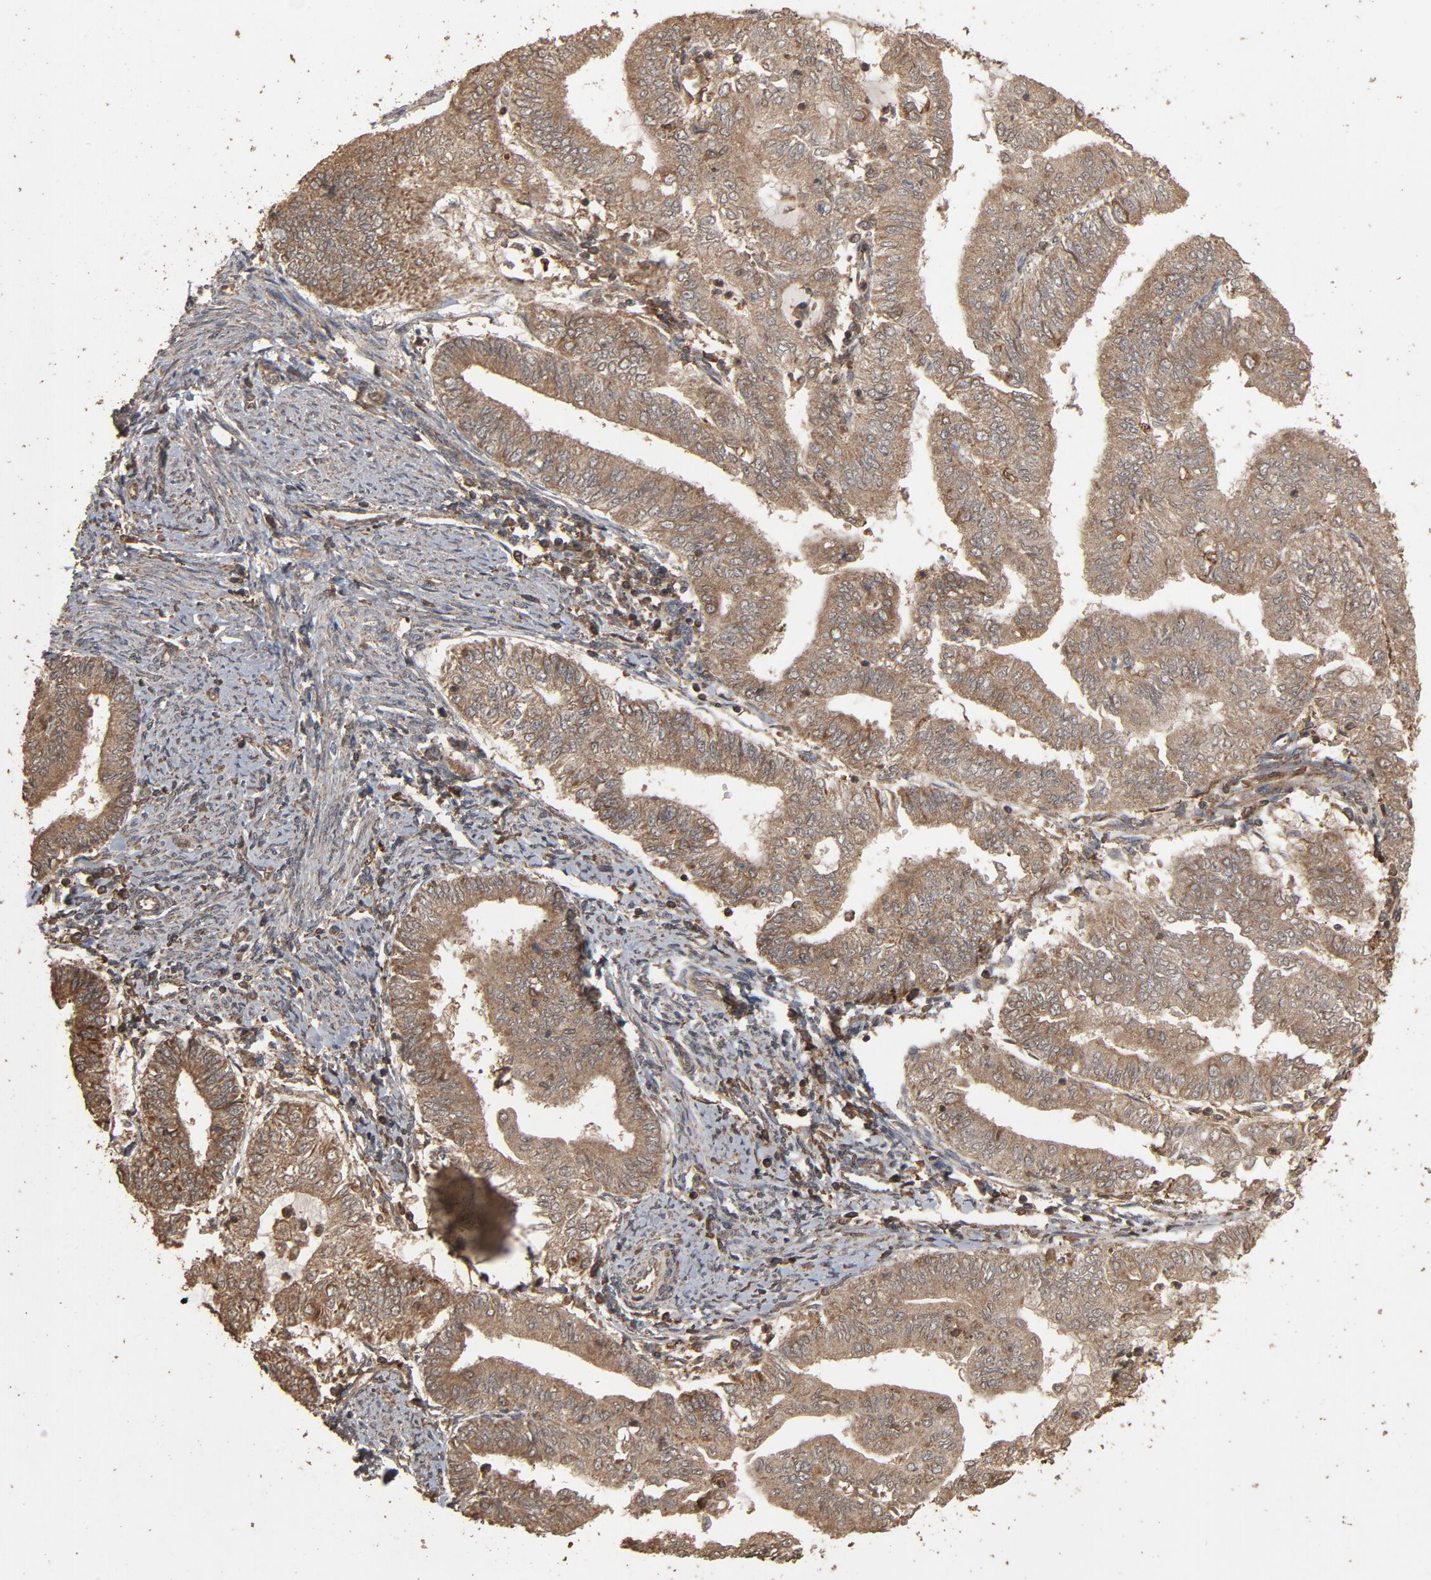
{"staining": {"intensity": "moderate", "quantity": "25%-75%", "location": "cytoplasmic/membranous"}, "tissue": "endometrial cancer", "cell_type": "Tumor cells", "image_type": "cancer", "snomed": [{"axis": "morphology", "description": "Adenocarcinoma, NOS"}, {"axis": "topography", "description": "Endometrium"}], "caption": "About 25%-75% of tumor cells in adenocarcinoma (endometrial) exhibit moderate cytoplasmic/membranous protein positivity as visualized by brown immunohistochemical staining.", "gene": "RPS6KA6", "patient": {"sex": "female", "age": 66}}